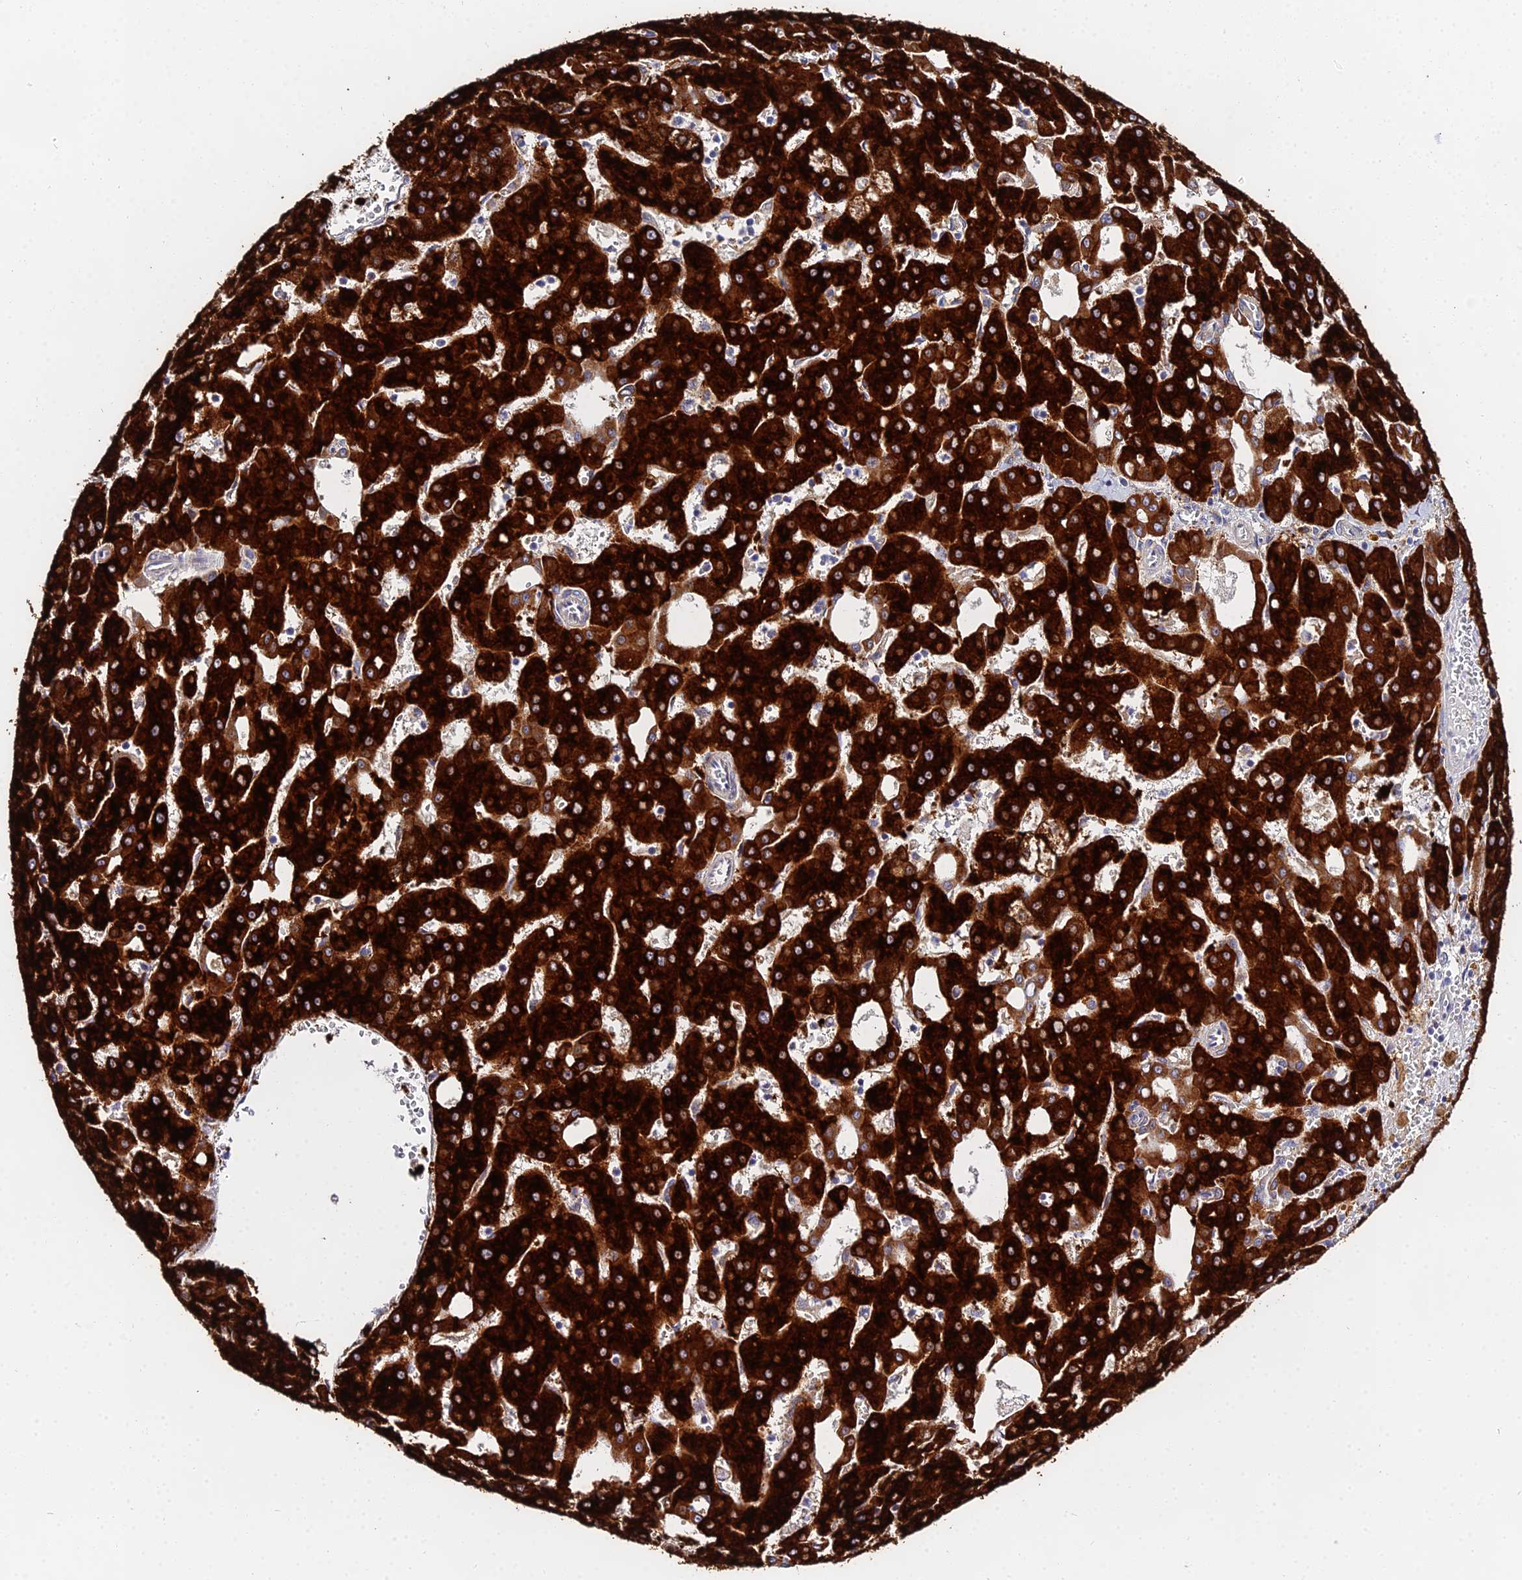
{"staining": {"intensity": "strong", "quantity": ">75%", "location": "cytoplasmic/membranous"}, "tissue": "liver cancer", "cell_type": "Tumor cells", "image_type": "cancer", "snomed": [{"axis": "morphology", "description": "Carcinoma, Hepatocellular, NOS"}, {"axis": "topography", "description": "Liver"}], "caption": "This image reveals IHC staining of liver cancer, with high strong cytoplasmic/membranous staining in approximately >75% of tumor cells.", "gene": "PPP2R2C", "patient": {"sex": "male", "age": 47}}